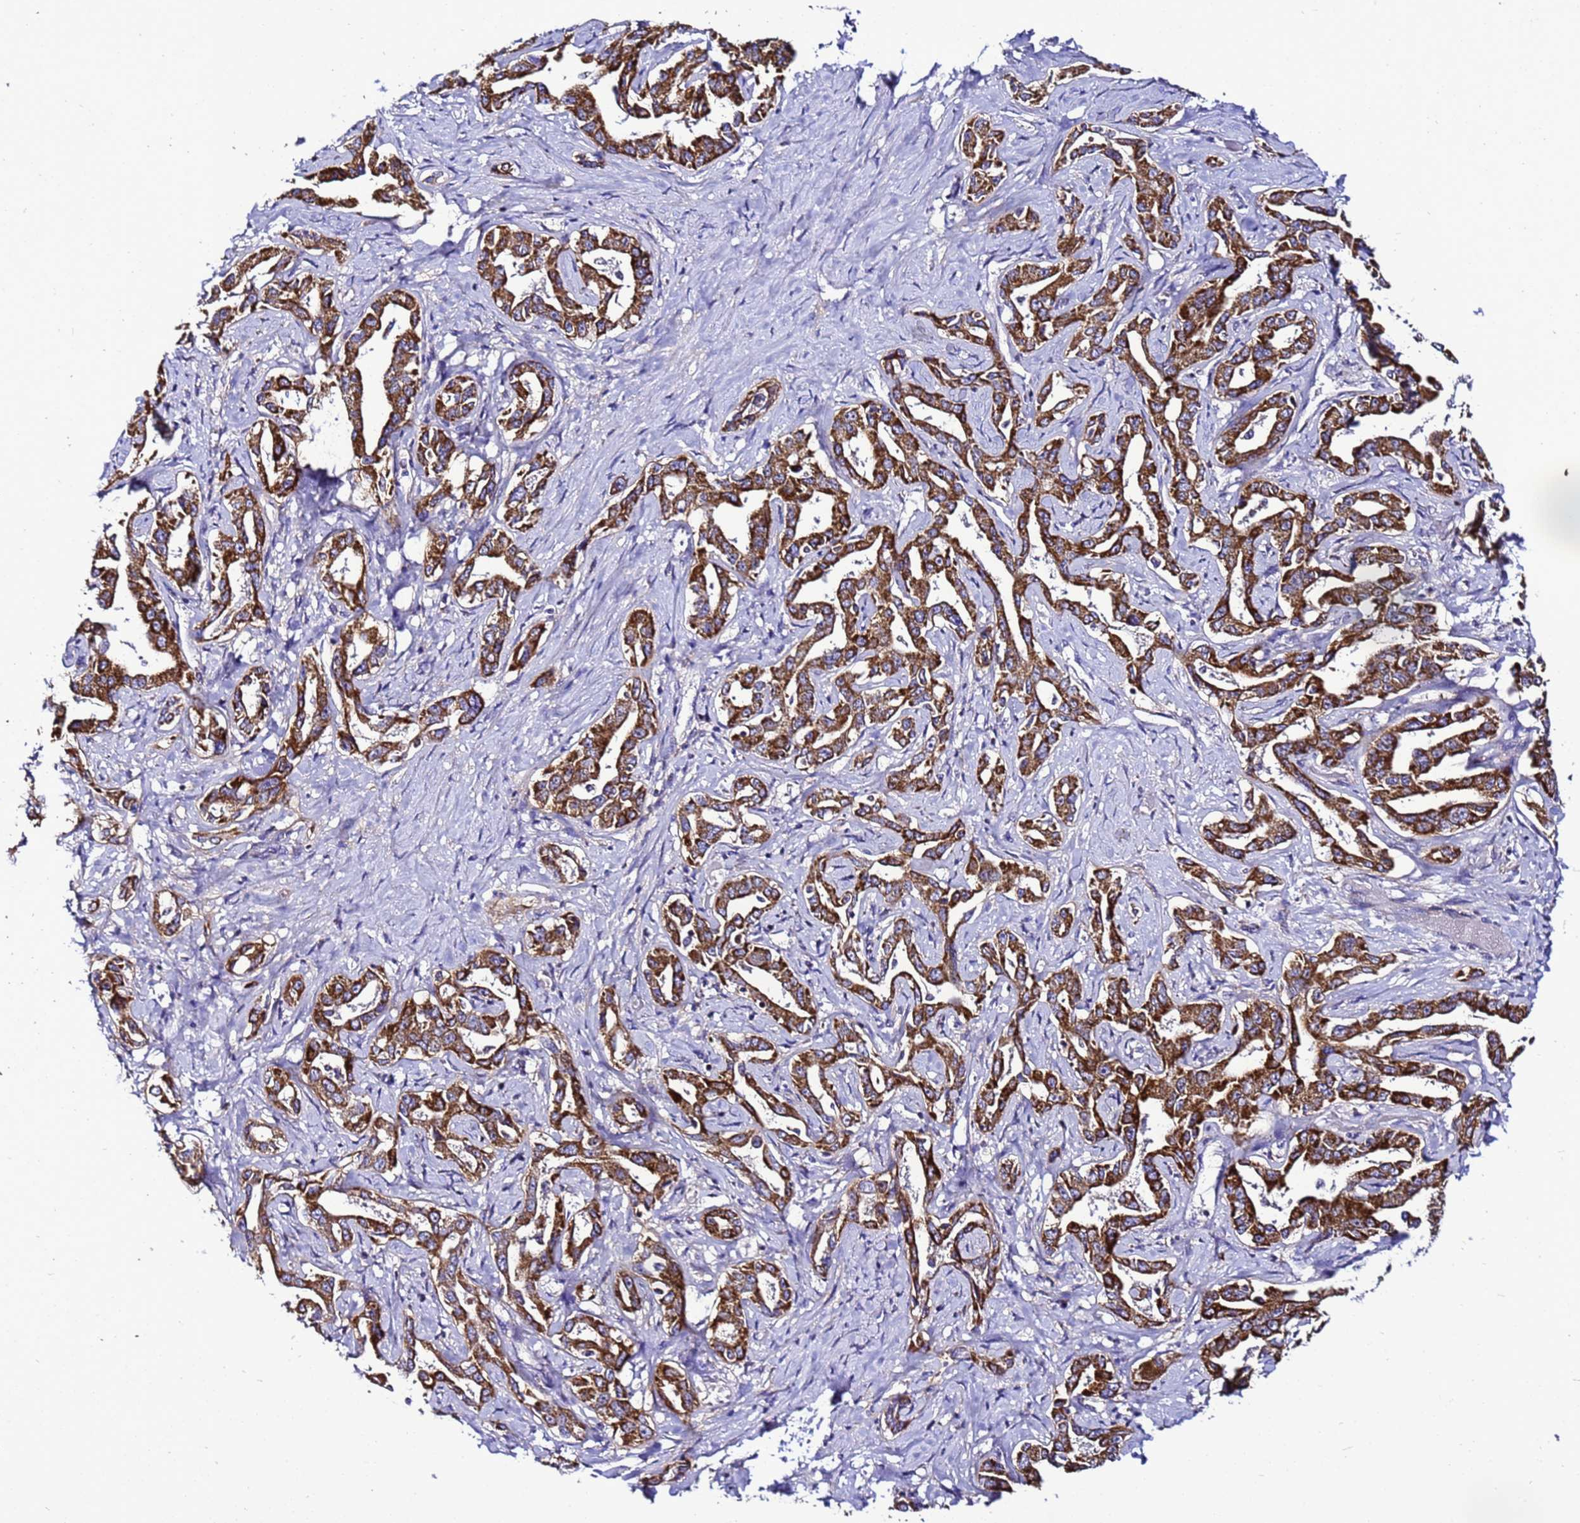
{"staining": {"intensity": "strong", "quantity": ">75%", "location": "cytoplasmic/membranous"}, "tissue": "liver cancer", "cell_type": "Tumor cells", "image_type": "cancer", "snomed": [{"axis": "morphology", "description": "Cholangiocarcinoma"}, {"axis": "topography", "description": "Liver"}], "caption": "The immunohistochemical stain highlights strong cytoplasmic/membranous positivity in tumor cells of liver cancer (cholangiocarcinoma) tissue.", "gene": "HIGD2A", "patient": {"sex": "male", "age": 59}}